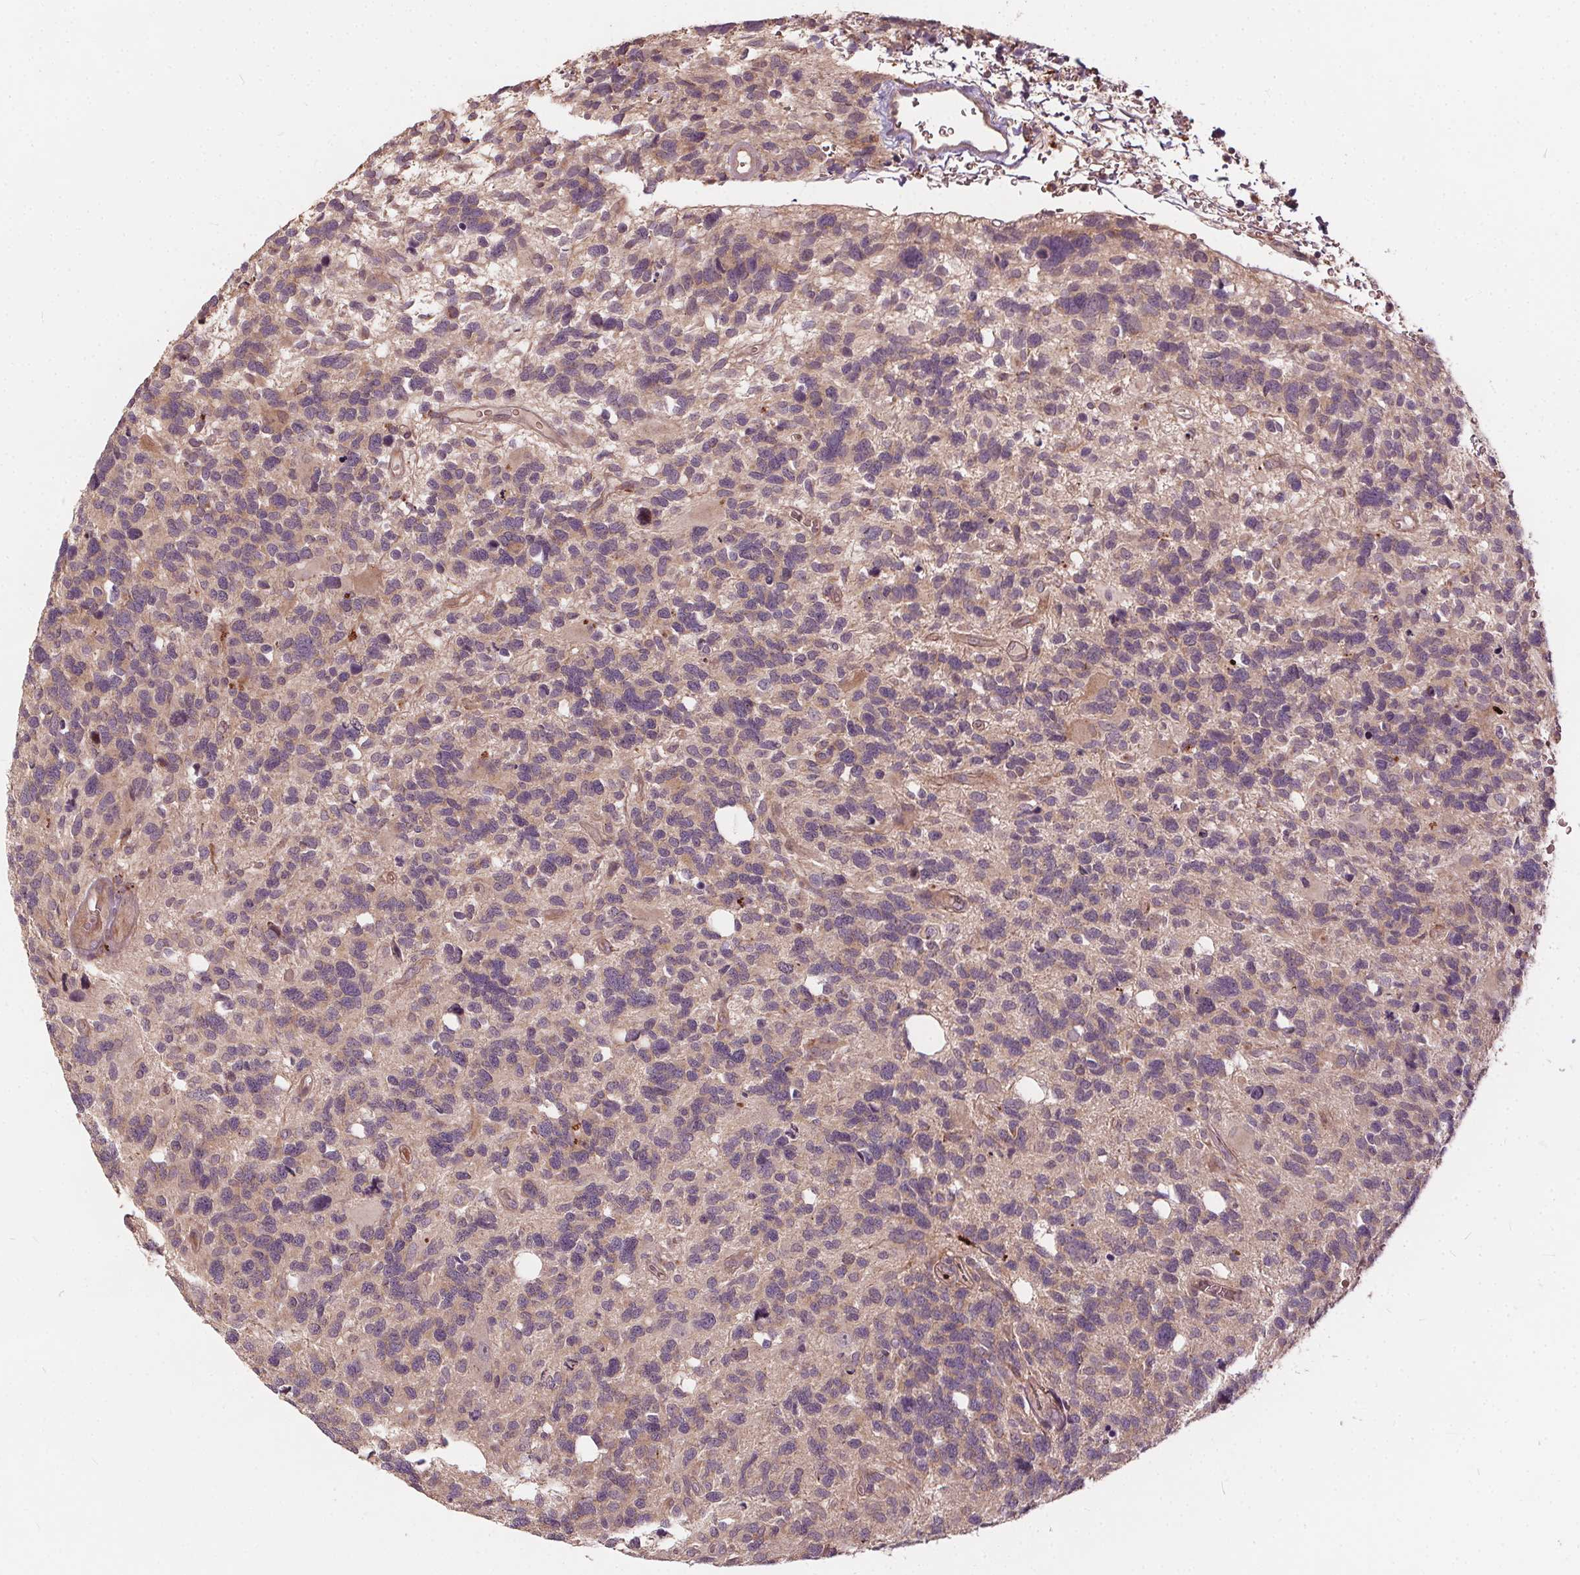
{"staining": {"intensity": "negative", "quantity": "none", "location": "none"}, "tissue": "glioma", "cell_type": "Tumor cells", "image_type": "cancer", "snomed": [{"axis": "morphology", "description": "Glioma, malignant, High grade"}, {"axis": "topography", "description": "Brain"}], "caption": "A high-resolution image shows IHC staining of glioma, which exhibits no significant positivity in tumor cells.", "gene": "IPO13", "patient": {"sex": "male", "age": 49}}